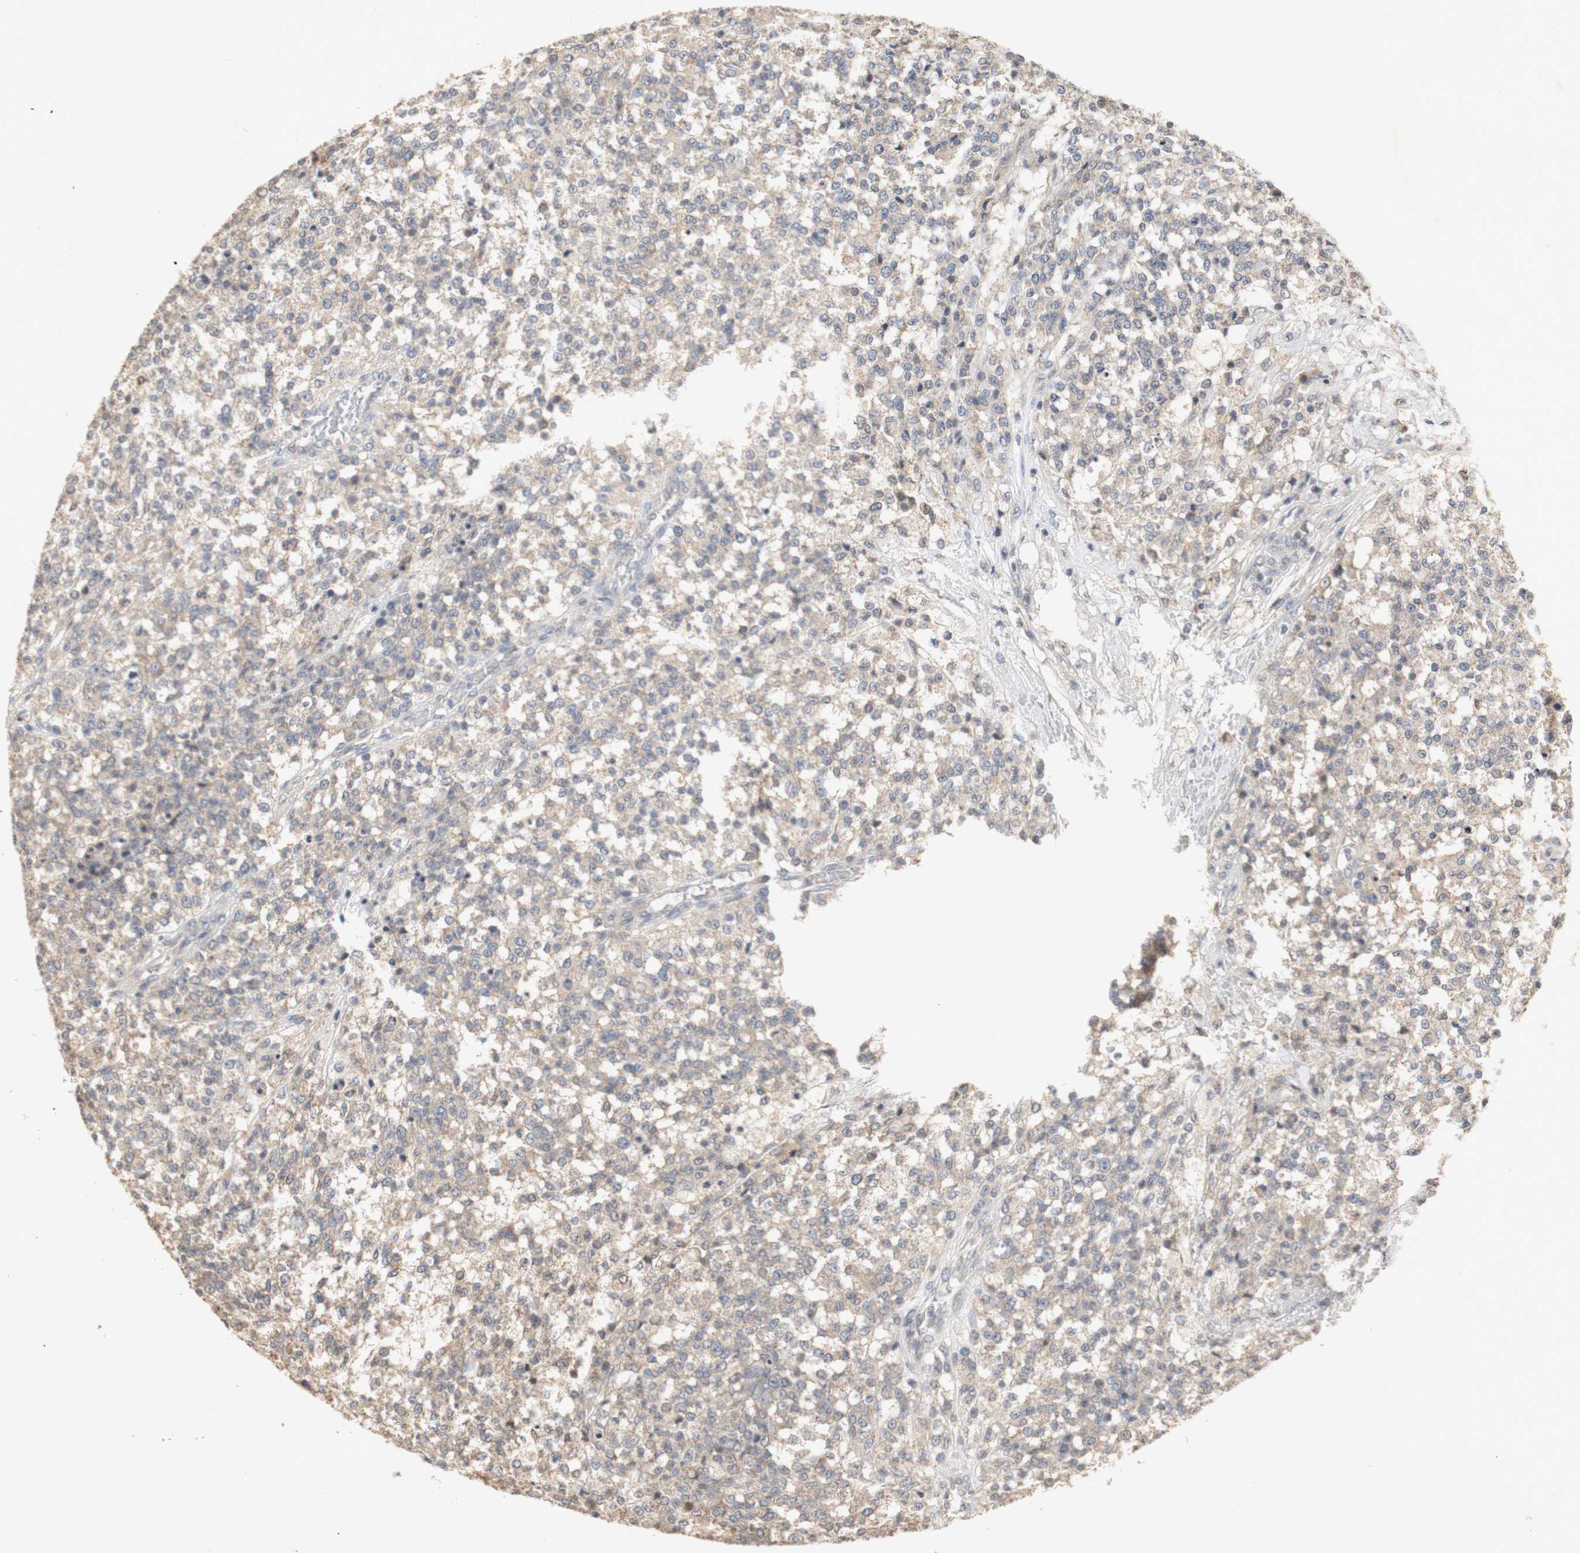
{"staining": {"intensity": "weak", "quantity": ">75%", "location": "cytoplasmic/membranous"}, "tissue": "testis cancer", "cell_type": "Tumor cells", "image_type": "cancer", "snomed": [{"axis": "morphology", "description": "Seminoma, NOS"}, {"axis": "topography", "description": "Testis"}], "caption": "Seminoma (testis) stained with immunohistochemistry (IHC) reveals weak cytoplasmic/membranous expression in about >75% of tumor cells.", "gene": "FOSB", "patient": {"sex": "male", "age": 59}}